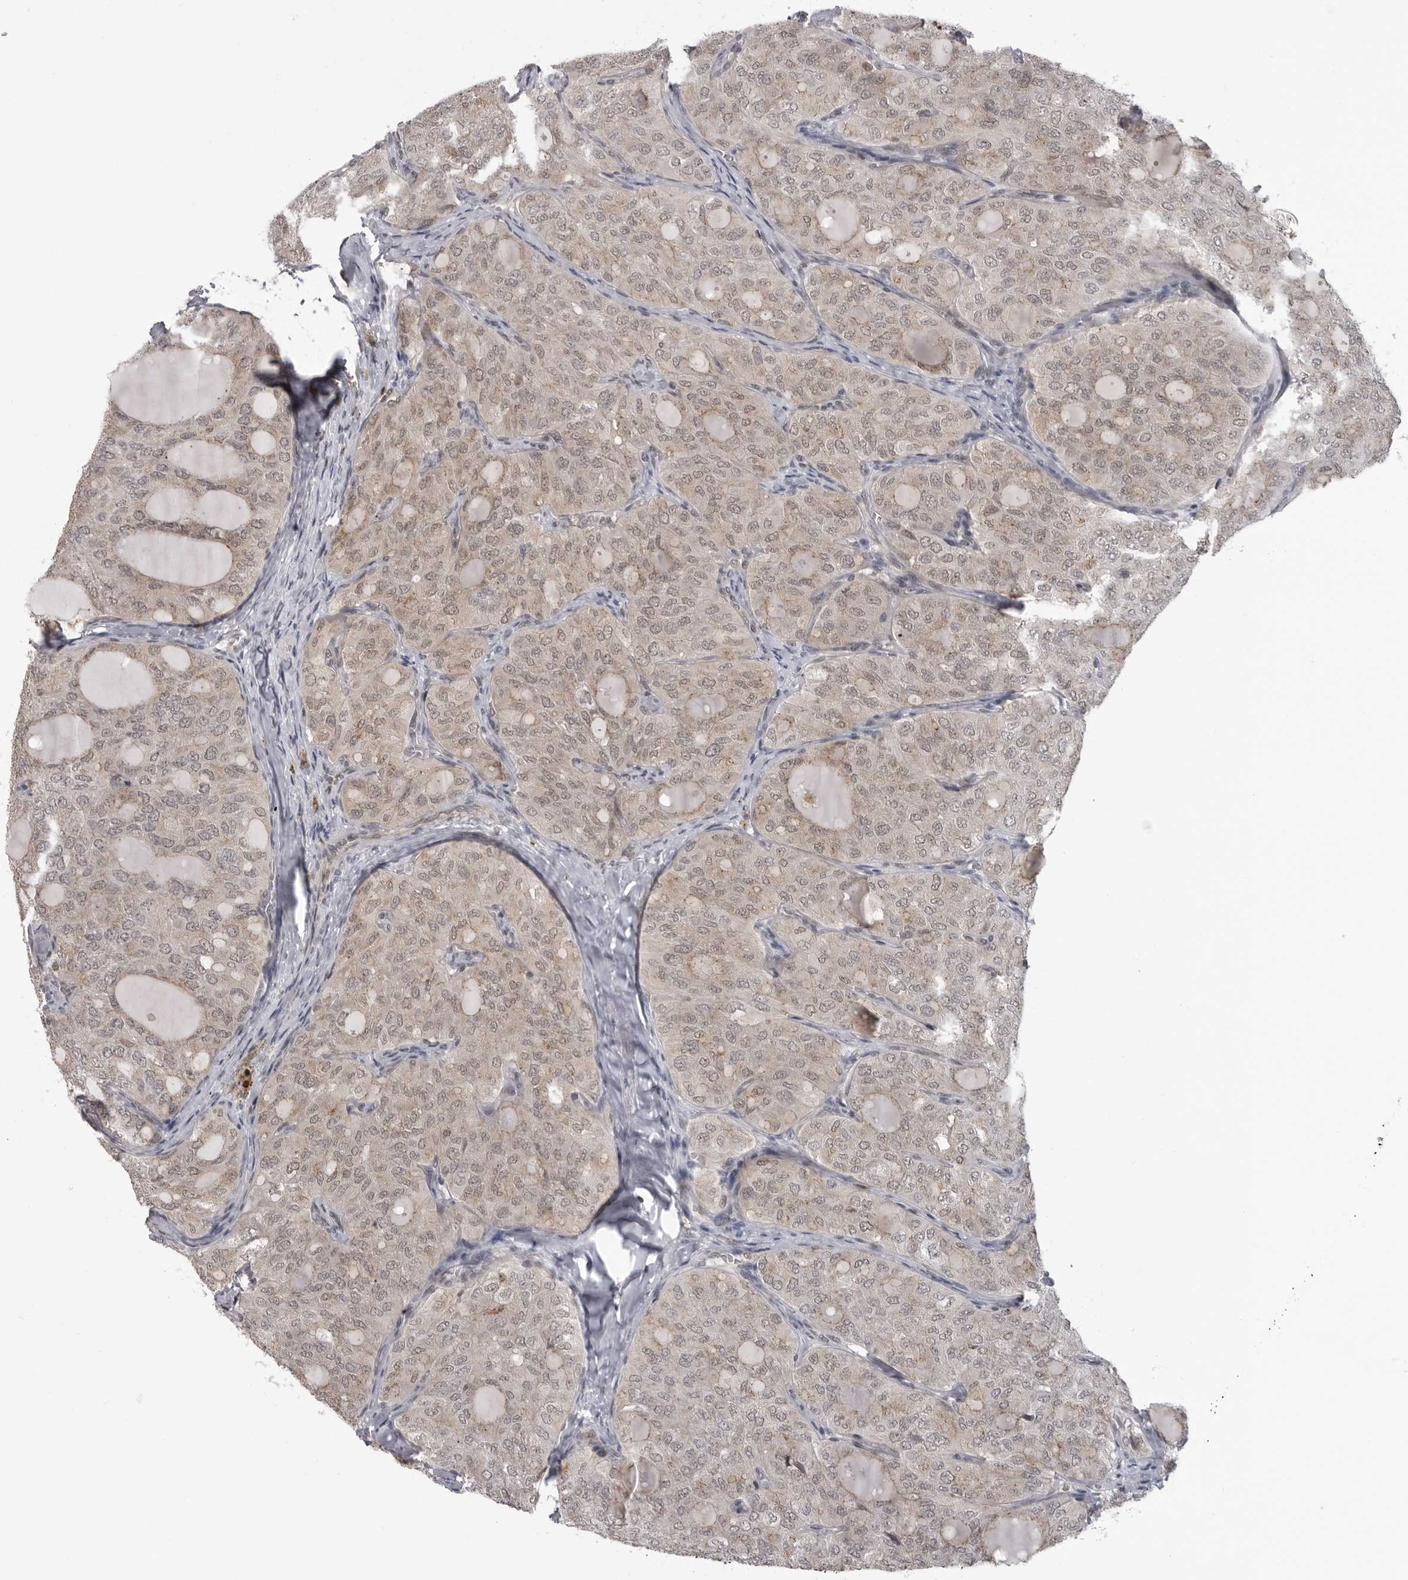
{"staining": {"intensity": "weak", "quantity": "25%-75%", "location": "cytoplasmic/membranous,nuclear"}, "tissue": "thyroid cancer", "cell_type": "Tumor cells", "image_type": "cancer", "snomed": [{"axis": "morphology", "description": "Follicular adenoma carcinoma, NOS"}, {"axis": "topography", "description": "Thyroid gland"}], "caption": "Immunohistochemical staining of human thyroid cancer demonstrates weak cytoplasmic/membranous and nuclear protein positivity in approximately 25%-75% of tumor cells. (Brightfield microscopy of DAB IHC at high magnification).", "gene": "PDCL3", "patient": {"sex": "male", "age": 75}}